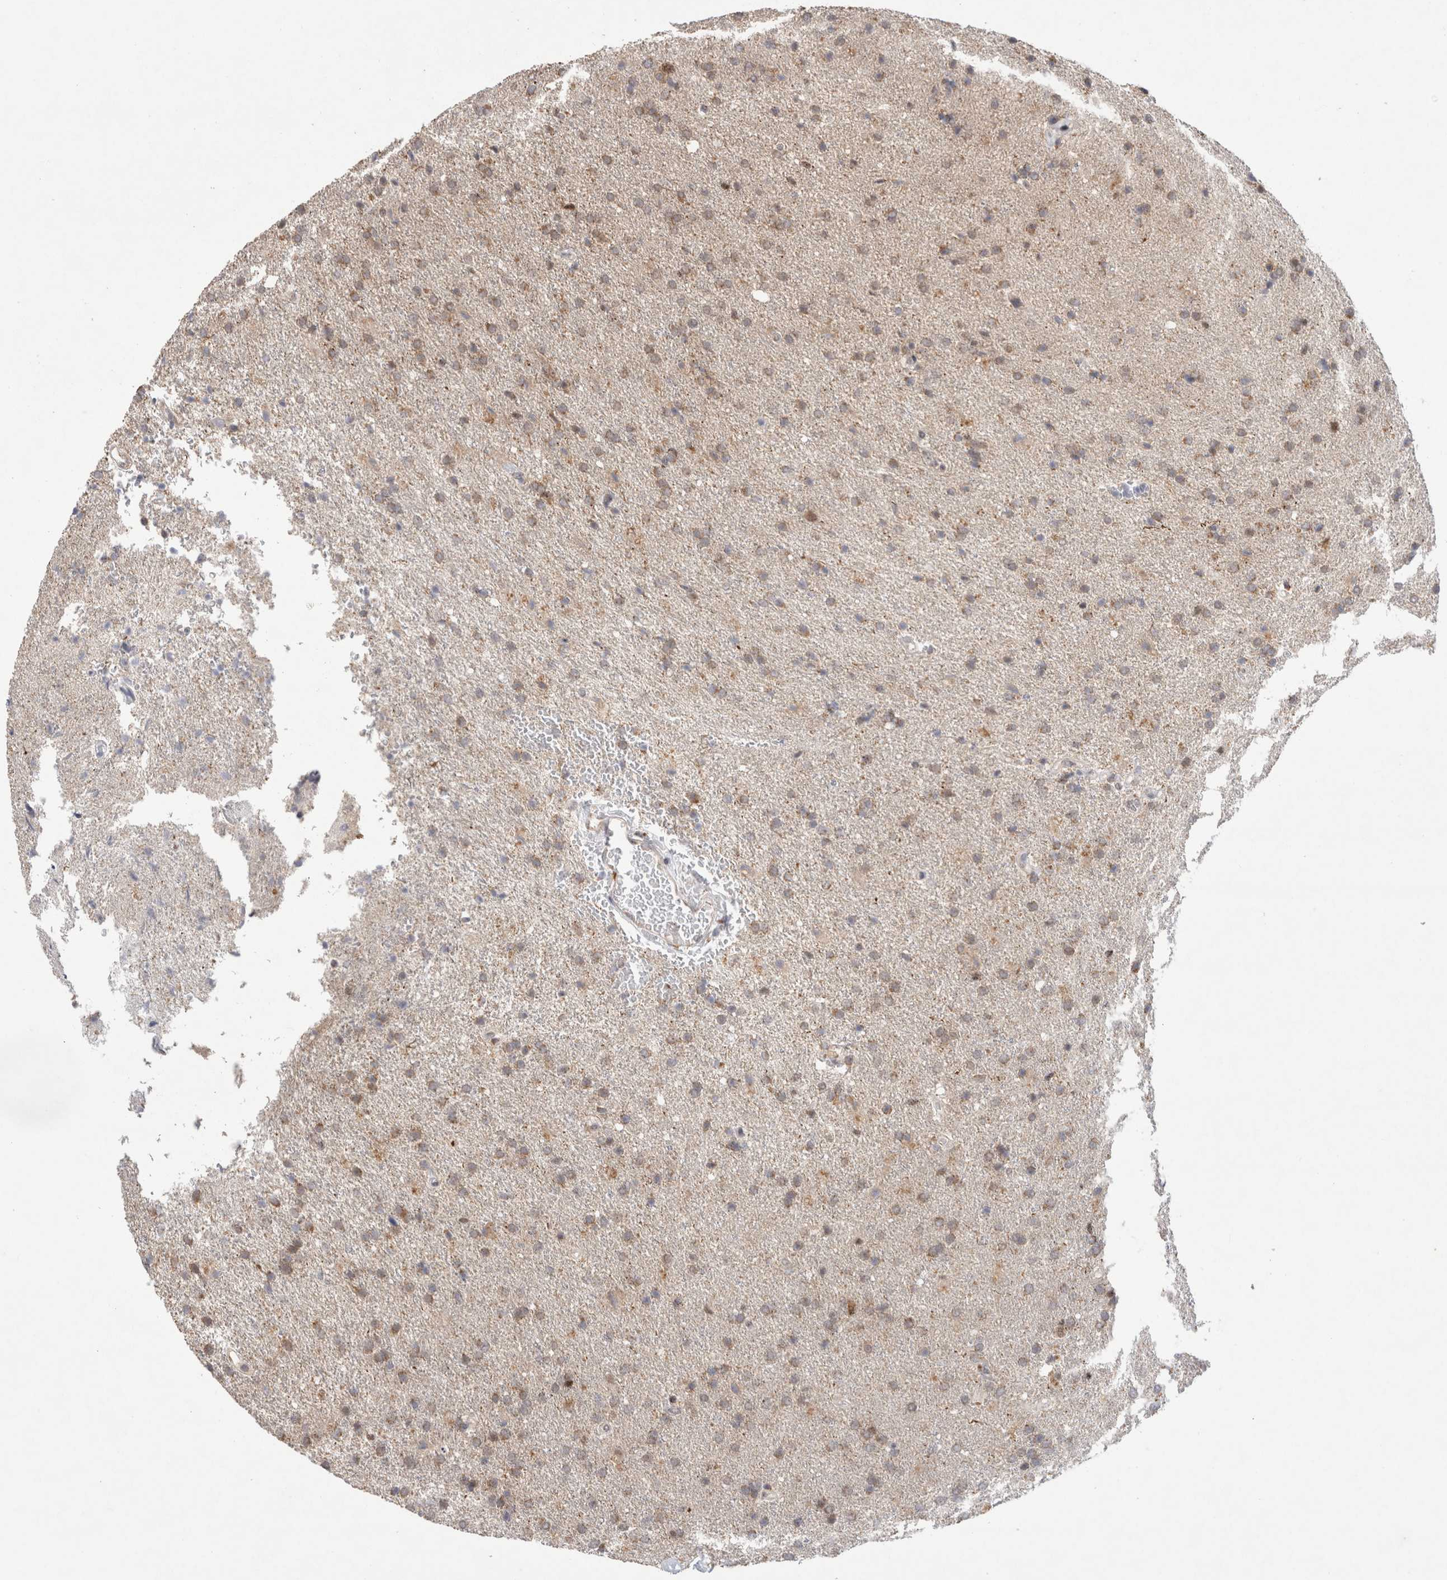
{"staining": {"intensity": "weak", "quantity": "25%-75%", "location": "cytoplasmic/membranous"}, "tissue": "glioma", "cell_type": "Tumor cells", "image_type": "cancer", "snomed": [{"axis": "morphology", "description": "Glioma, malignant, High grade"}, {"axis": "topography", "description": "Brain"}], "caption": "Weak cytoplasmic/membranous positivity for a protein is appreciated in about 25%-75% of tumor cells of glioma using immunohistochemistry (IHC).", "gene": "MRPL37", "patient": {"sex": "male", "age": 72}}